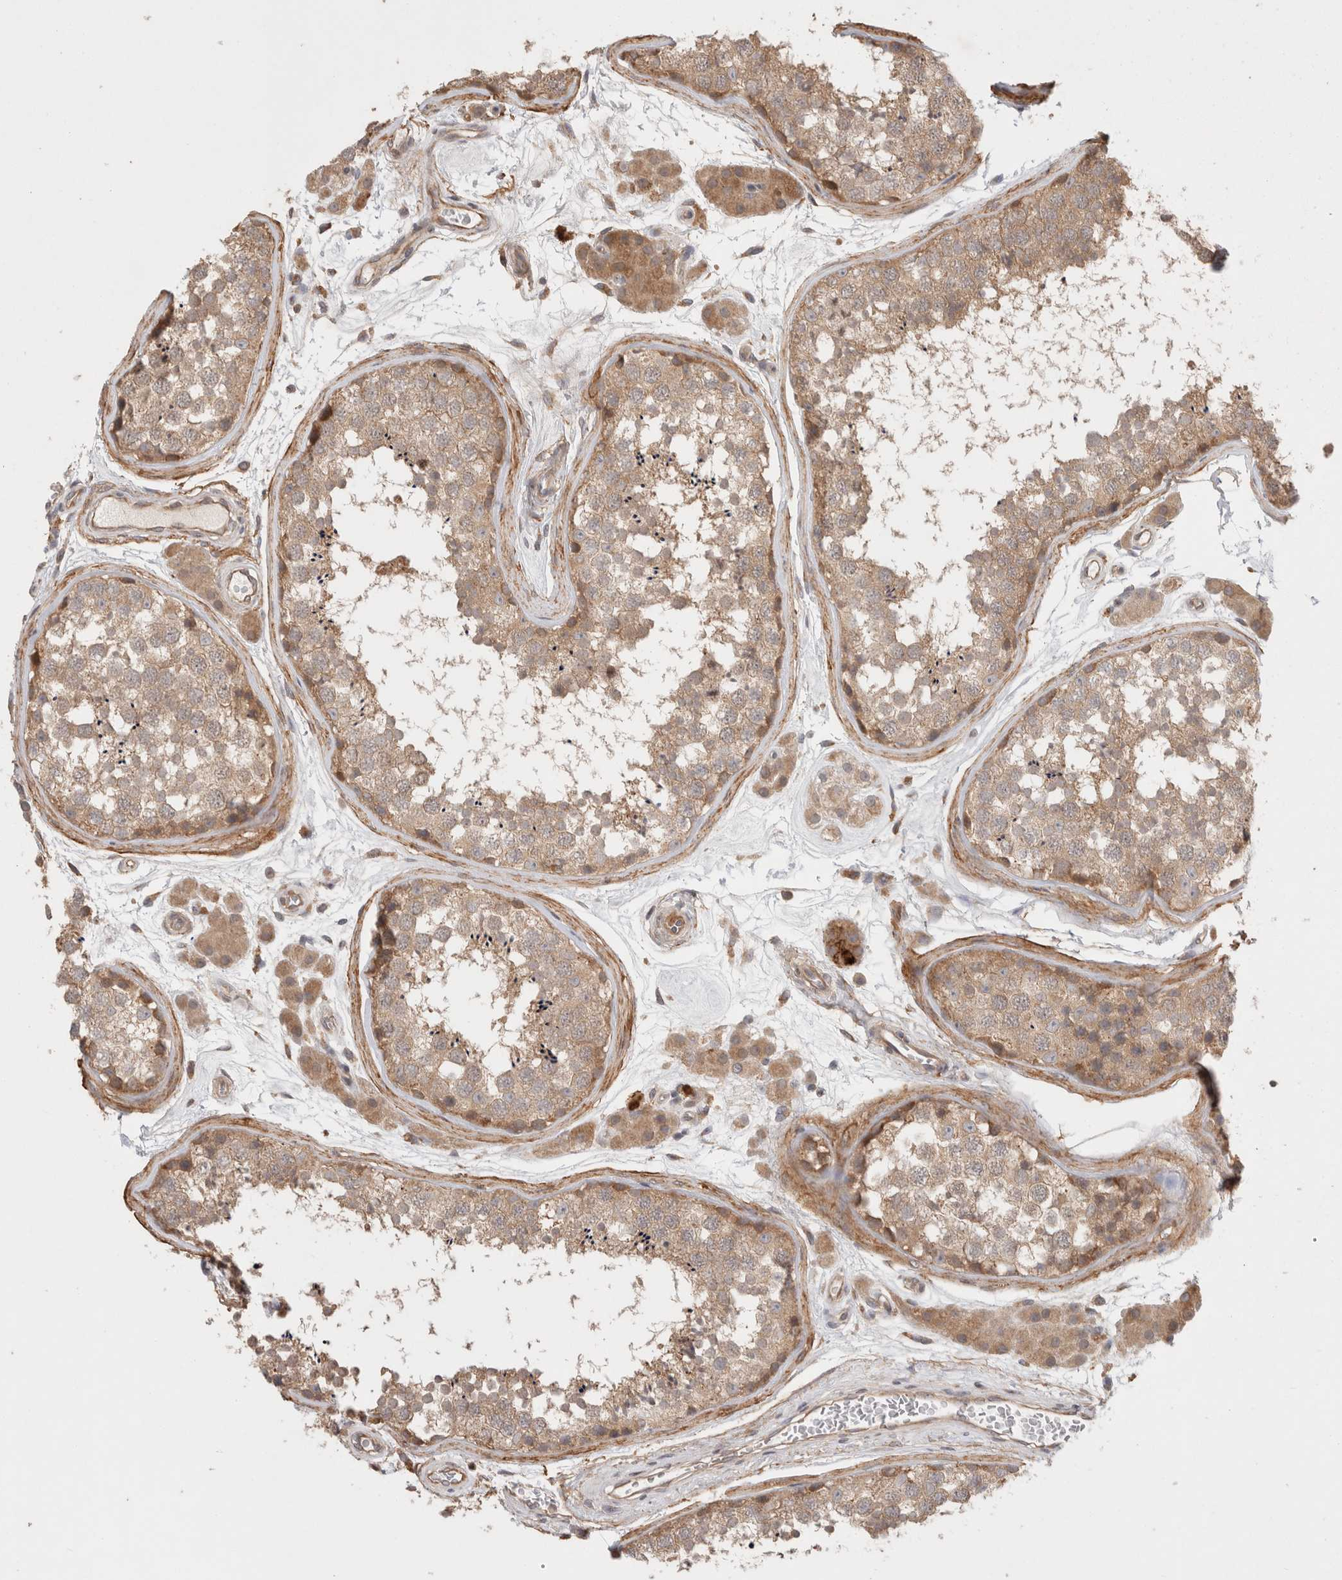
{"staining": {"intensity": "moderate", "quantity": ">75%", "location": "cytoplasmic/membranous"}, "tissue": "testis", "cell_type": "Cells in seminiferous ducts", "image_type": "normal", "snomed": [{"axis": "morphology", "description": "Normal tissue, NOS"}, {"axis": "topography", "description": "Testis"}], "caption": "Testis stained with a protein marker displays moderate staining in cells in seminiferous ducts.", "gene": "HROB", "patient": {"sex": "male", "age": 56}}